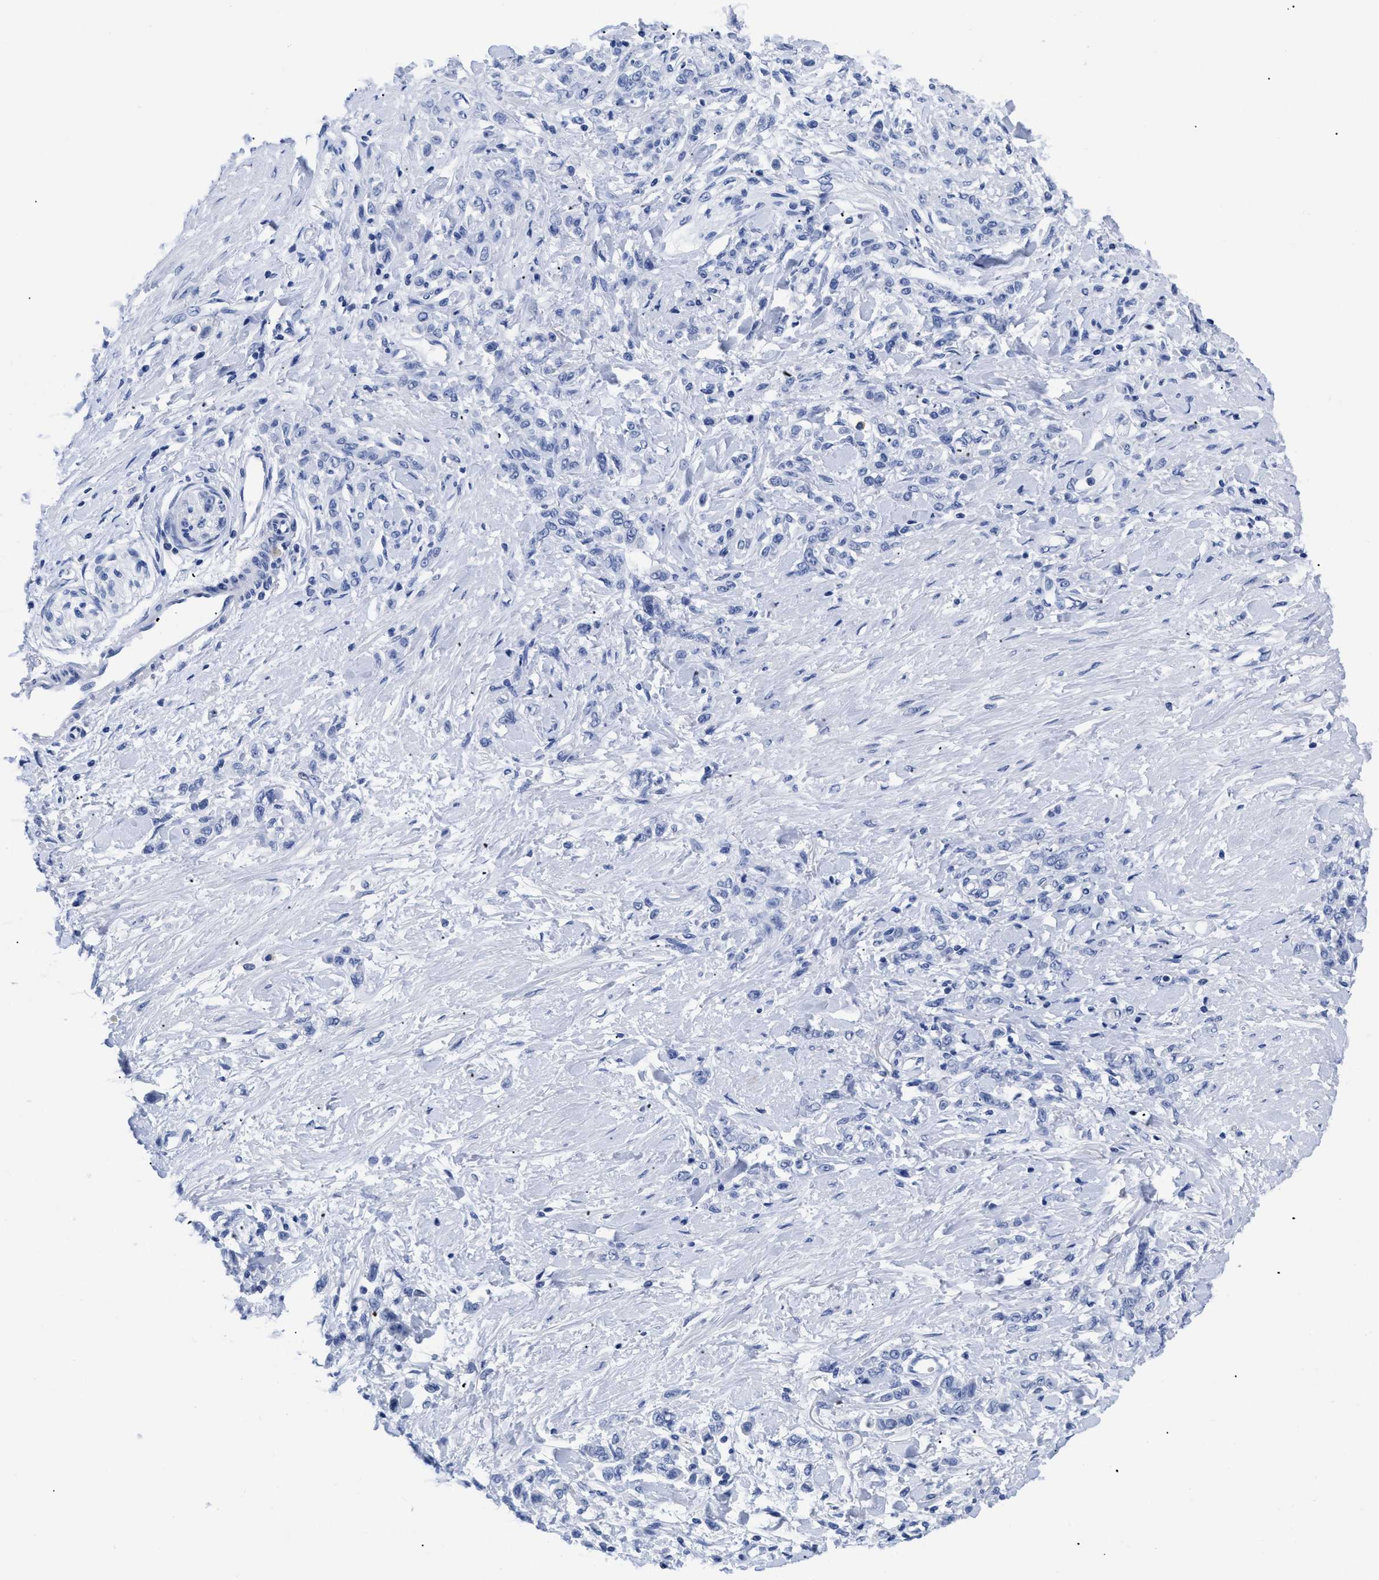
{"staining": {"intensity": "negative", "quantity": "none", "location": "none"}, "tissue": "stomach cancer", "cell_type": "Tumor cells", "image_type": "cancer", "snomed": [{"axis": "morphology", "description": "Normal tissue, NOS"}, {"axis": "morphology", "description": "Adenocarcinoma, NOS"}, {"axis": "topography", "description": "Stomach"}], "caption": "This is an immunohistochemistry (IHC) histopathology image of human stomach cancer. There is no positivity in tumor cells.", "gene": "TREML1", "patient": {"sex": "male", "age": 82}}